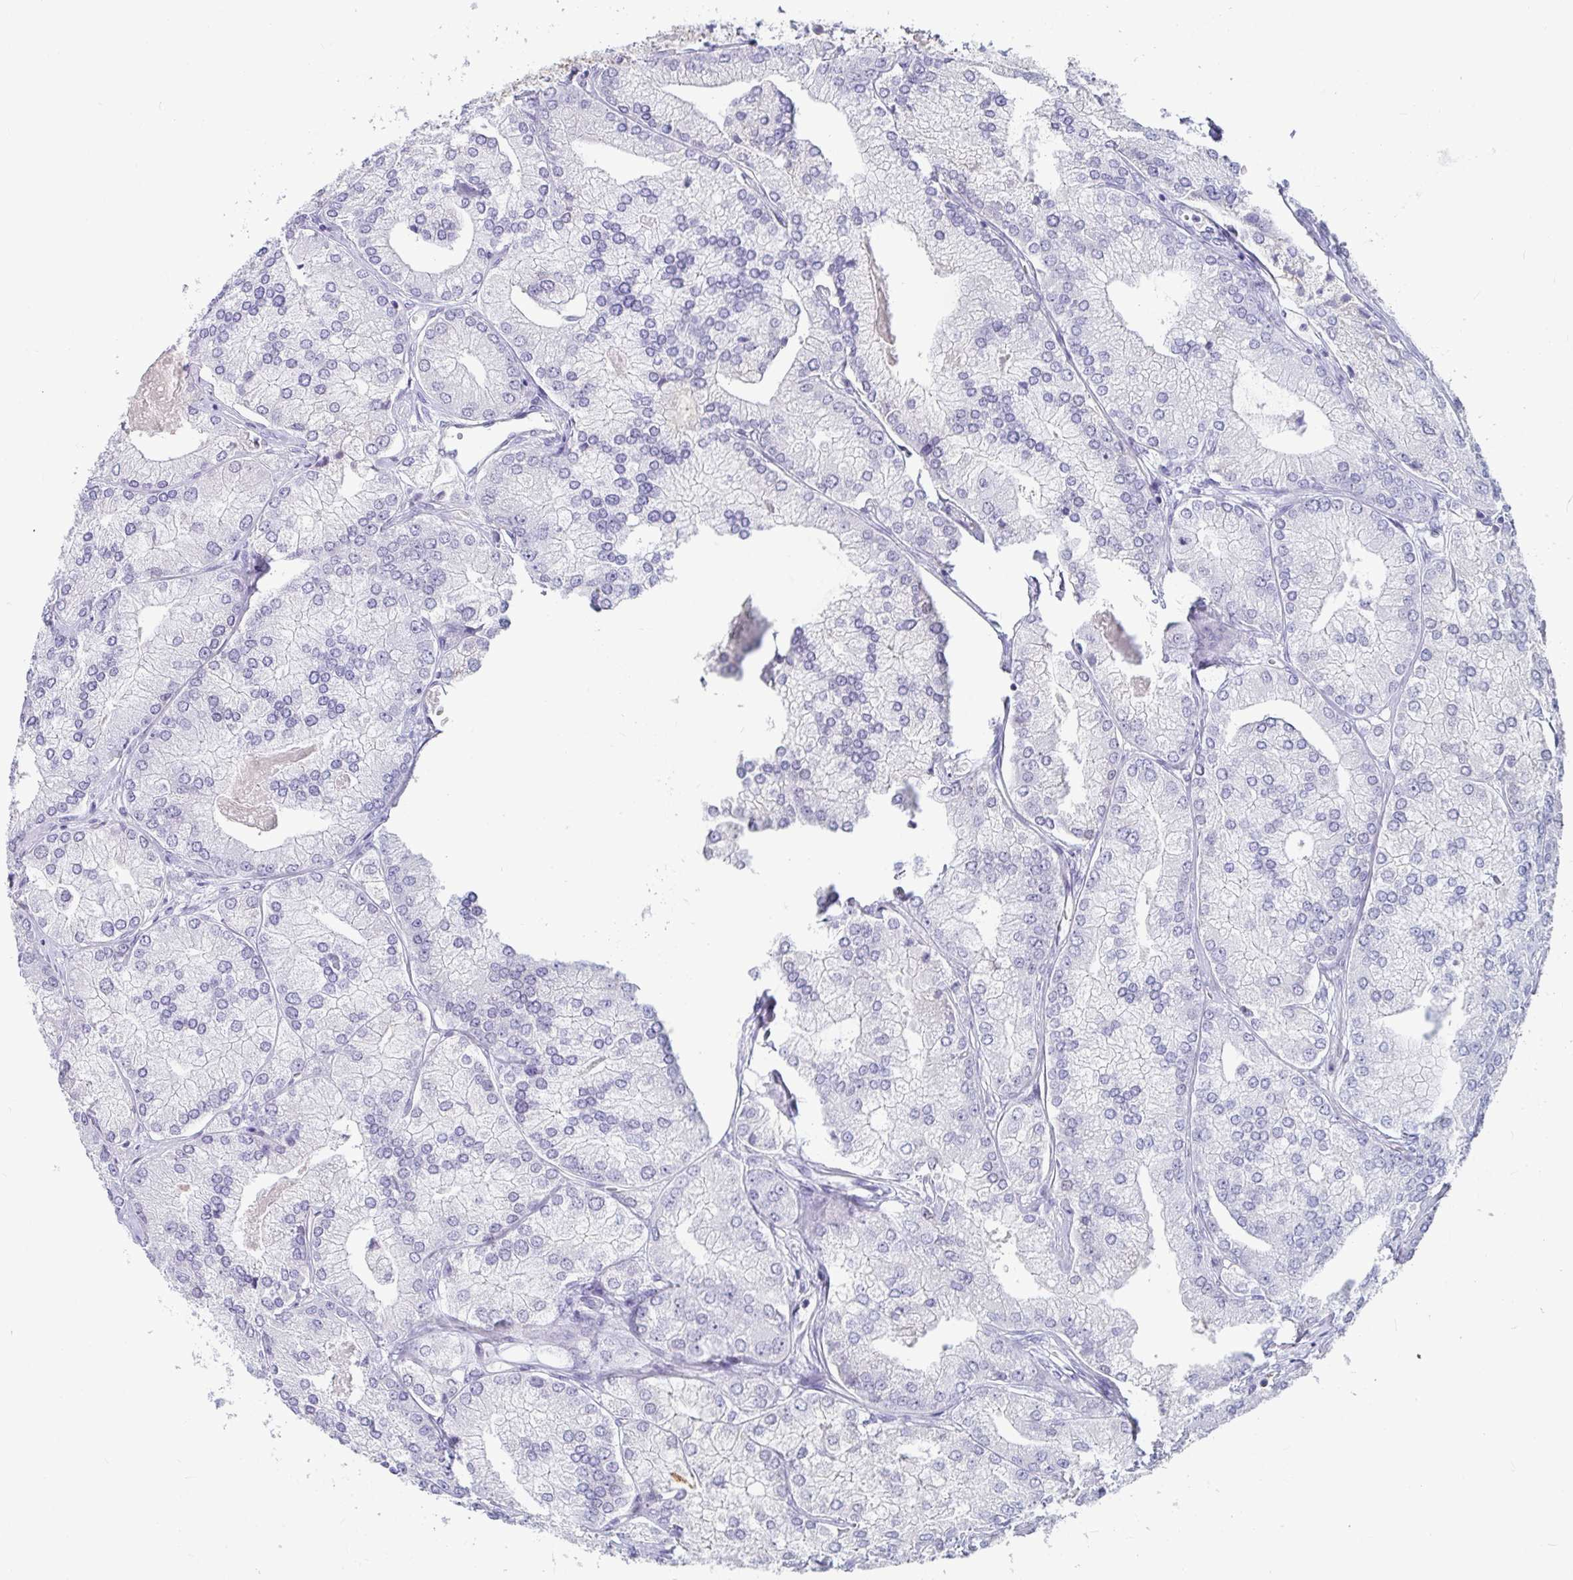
{"staining": {"intensity": "negative", "quantity": "none", "location": "none"}, "tissue": "prostate cancer", "cell_type": "Tumor cells", "image_type": "cancer", "snomed": [{"axis": "morphology", "description": "Adenocarcinoma, High grade"}, {"axis": "topography", "description": "Prostate"}], "caption": "Immunohistochemistry (IHC) micrograph of human adenocarcinoma (high-grade) (prostate) stained for a protein (brown), which shows no staining in tumor cells.", "gene": "NPY", "patient": {"sex": "male", "age": 61}}